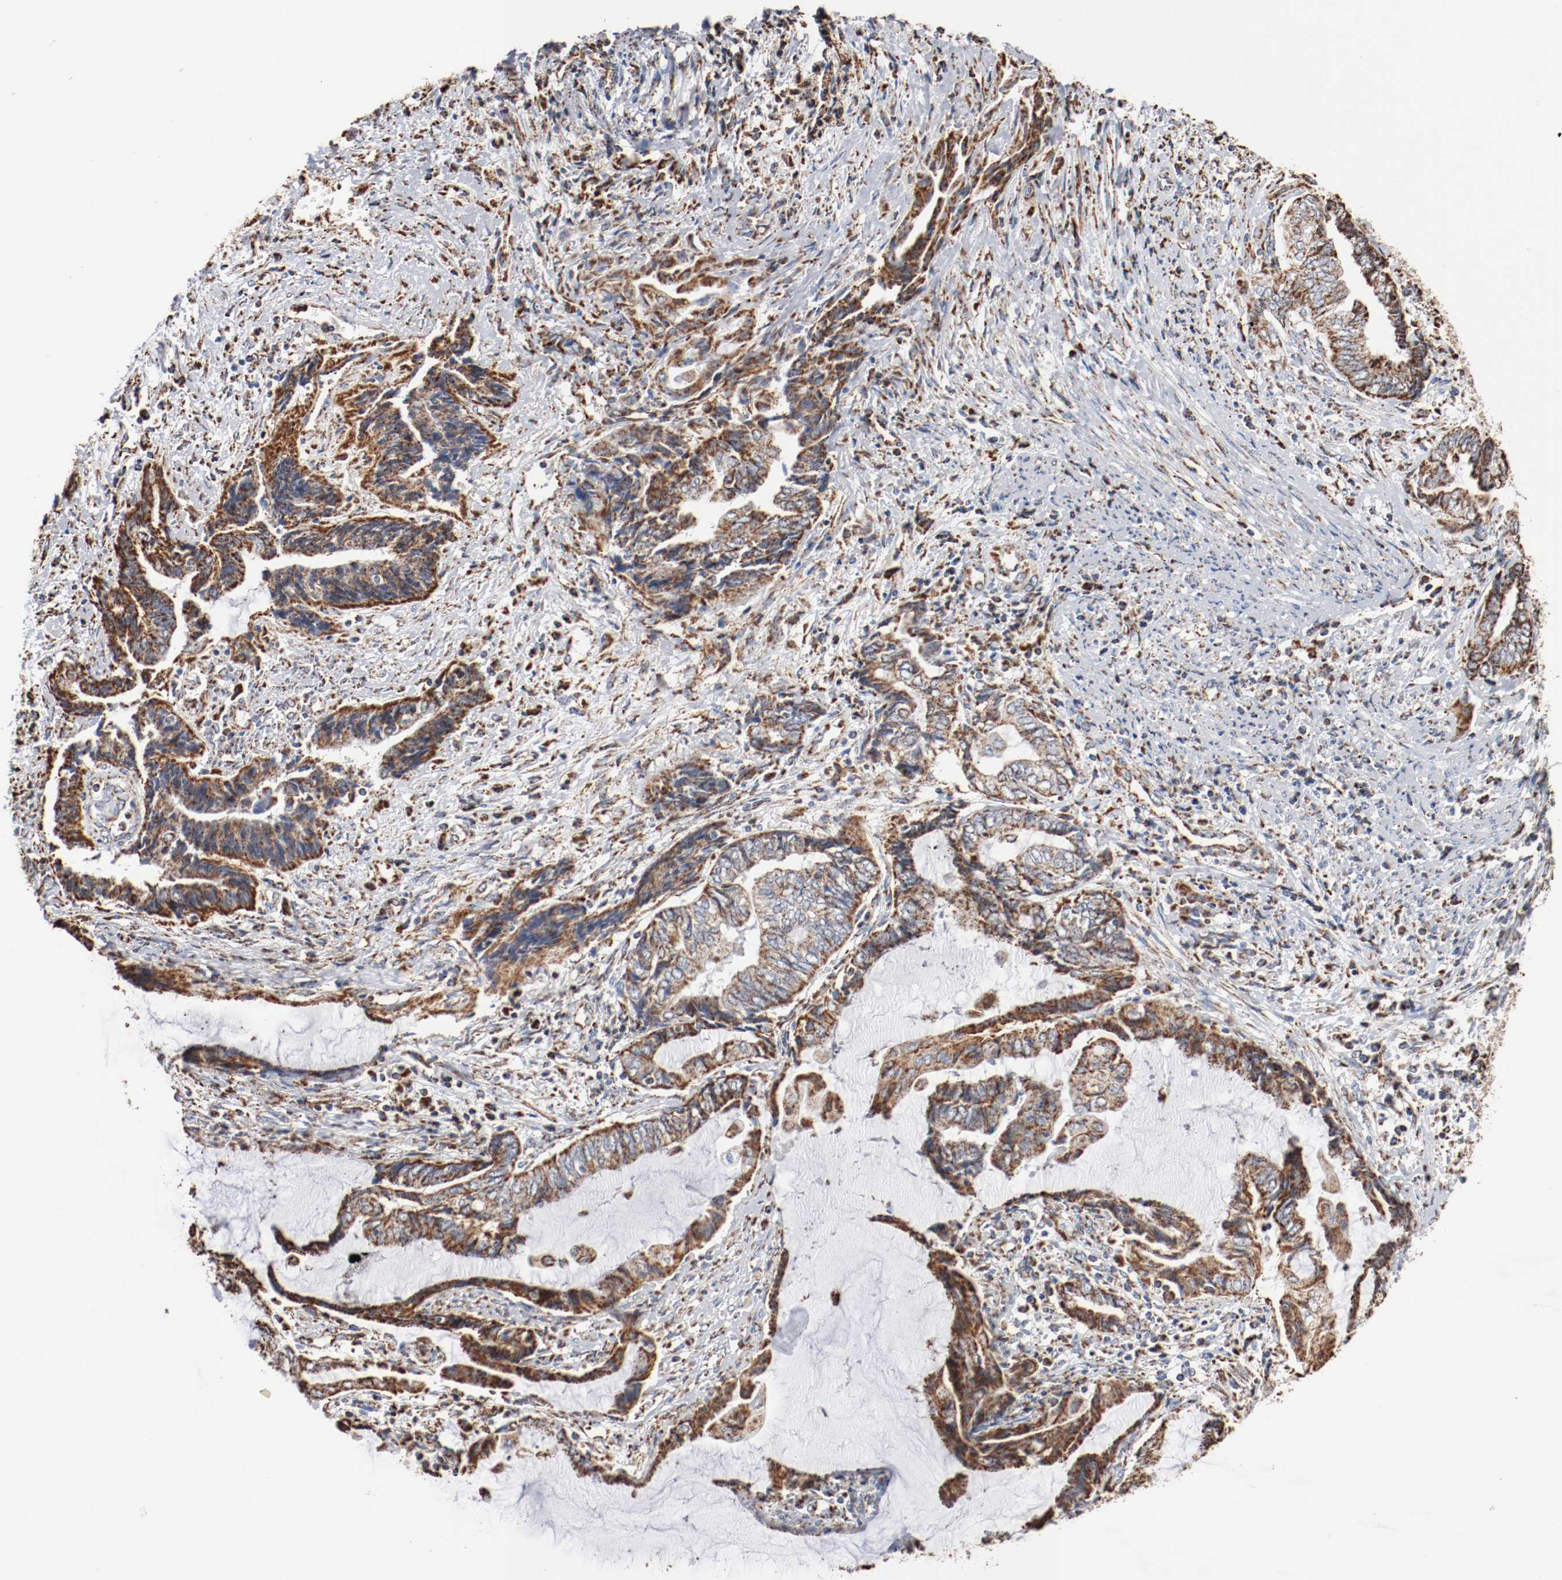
{"staining": {"intensity": "strong", "quantity": ">75%", "location": "cytoplasmic/membranous"}, "tissue": "endometrial cancer", "cell_type": "Tumor cells", "image_type": "cancer", "snomed": [{"axis": "morphology", "description": "Adenocarcinoma, NOS"}, {"axis": "topography", "description": "Uterus"}, {"axis": "topography", "description": "Endometrium"}], "caption": "Protein staining shows strong cytoplasmic/membranous positivity in approximately >75% of tumor cells in endometrial cancer.", "gene": "NDUFS4", "patient": {"sex": "female", "age": 70}}